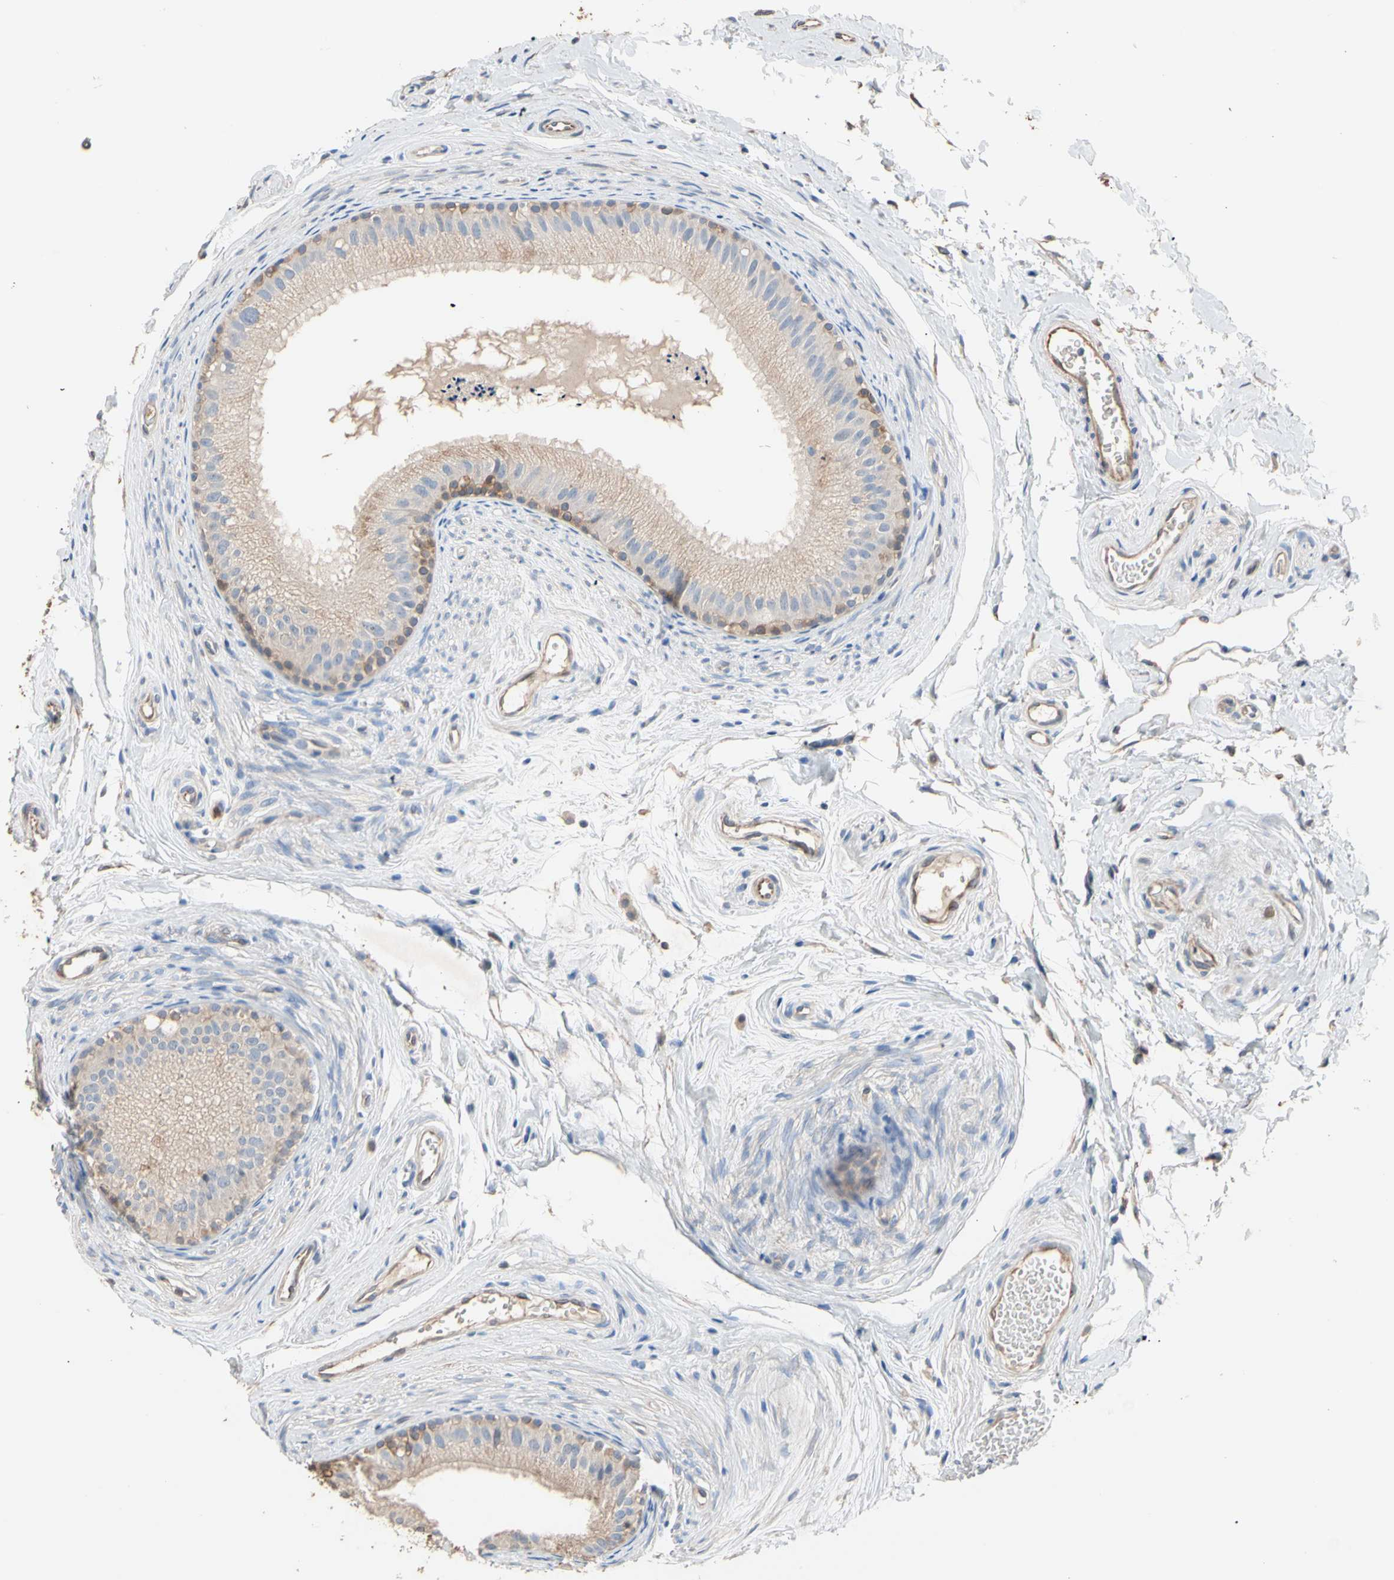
{"staining": {"intensity": "weak", "quantity": ">75%", "location": "cytoplasmic/membranous"}, "tissue": "epididymis", "cell_type": "Glandular cells", "image_type": "normal", "snomed": [{"axis": "morphology", "description": "Normal tissue, NOS"}, {"axis": "topography", "description": "Epididymis"}], "caption": "Immunohistochemical staining of benign epididymis reveals >75% levels of weak cytoplasmic/membranous protein staining in about >75% of glandular cells. Nuclei are stained in blue.", "gene": "BBOX1", "patient": {"sex": "male", "age": 56}}